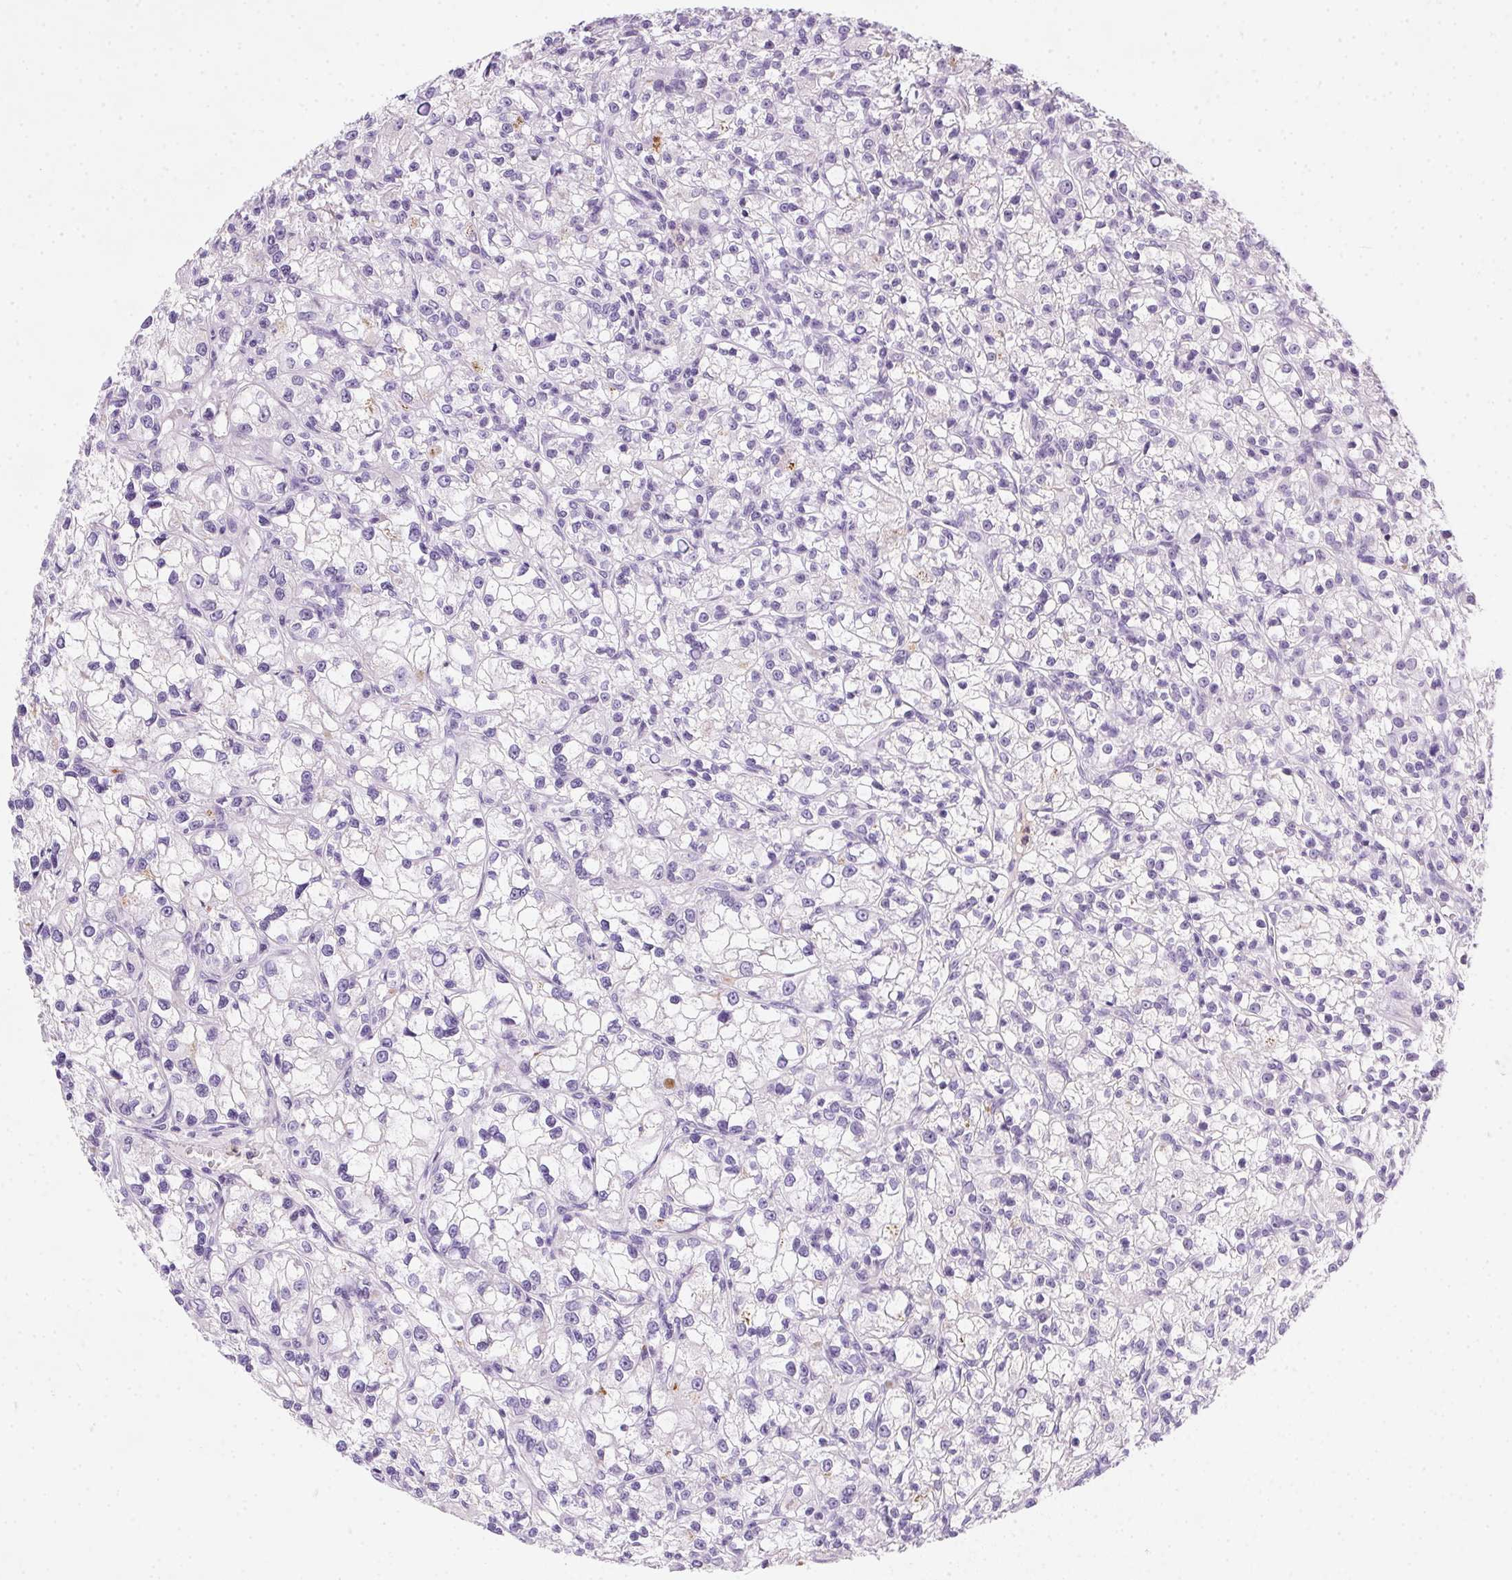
{"staining": {"intensity": "negative", "quantity": "none", "location": "none"}, "tissue": "renal cancer", "cell_type": "Tumor cells", "image_type": "cancer", "snomed": [{"axis": "morphology", "description": "Adenocarcinoma, NOS"}, {"axis": "topography", "description": "Kidney"}], "caption": "Renal adenocarcinoma stained for a protein using immunohistochemistry (IHC) shows no staining tumor cells.", "gene": "SSTR4", "patient": {"sex": "female", "age": 59}}